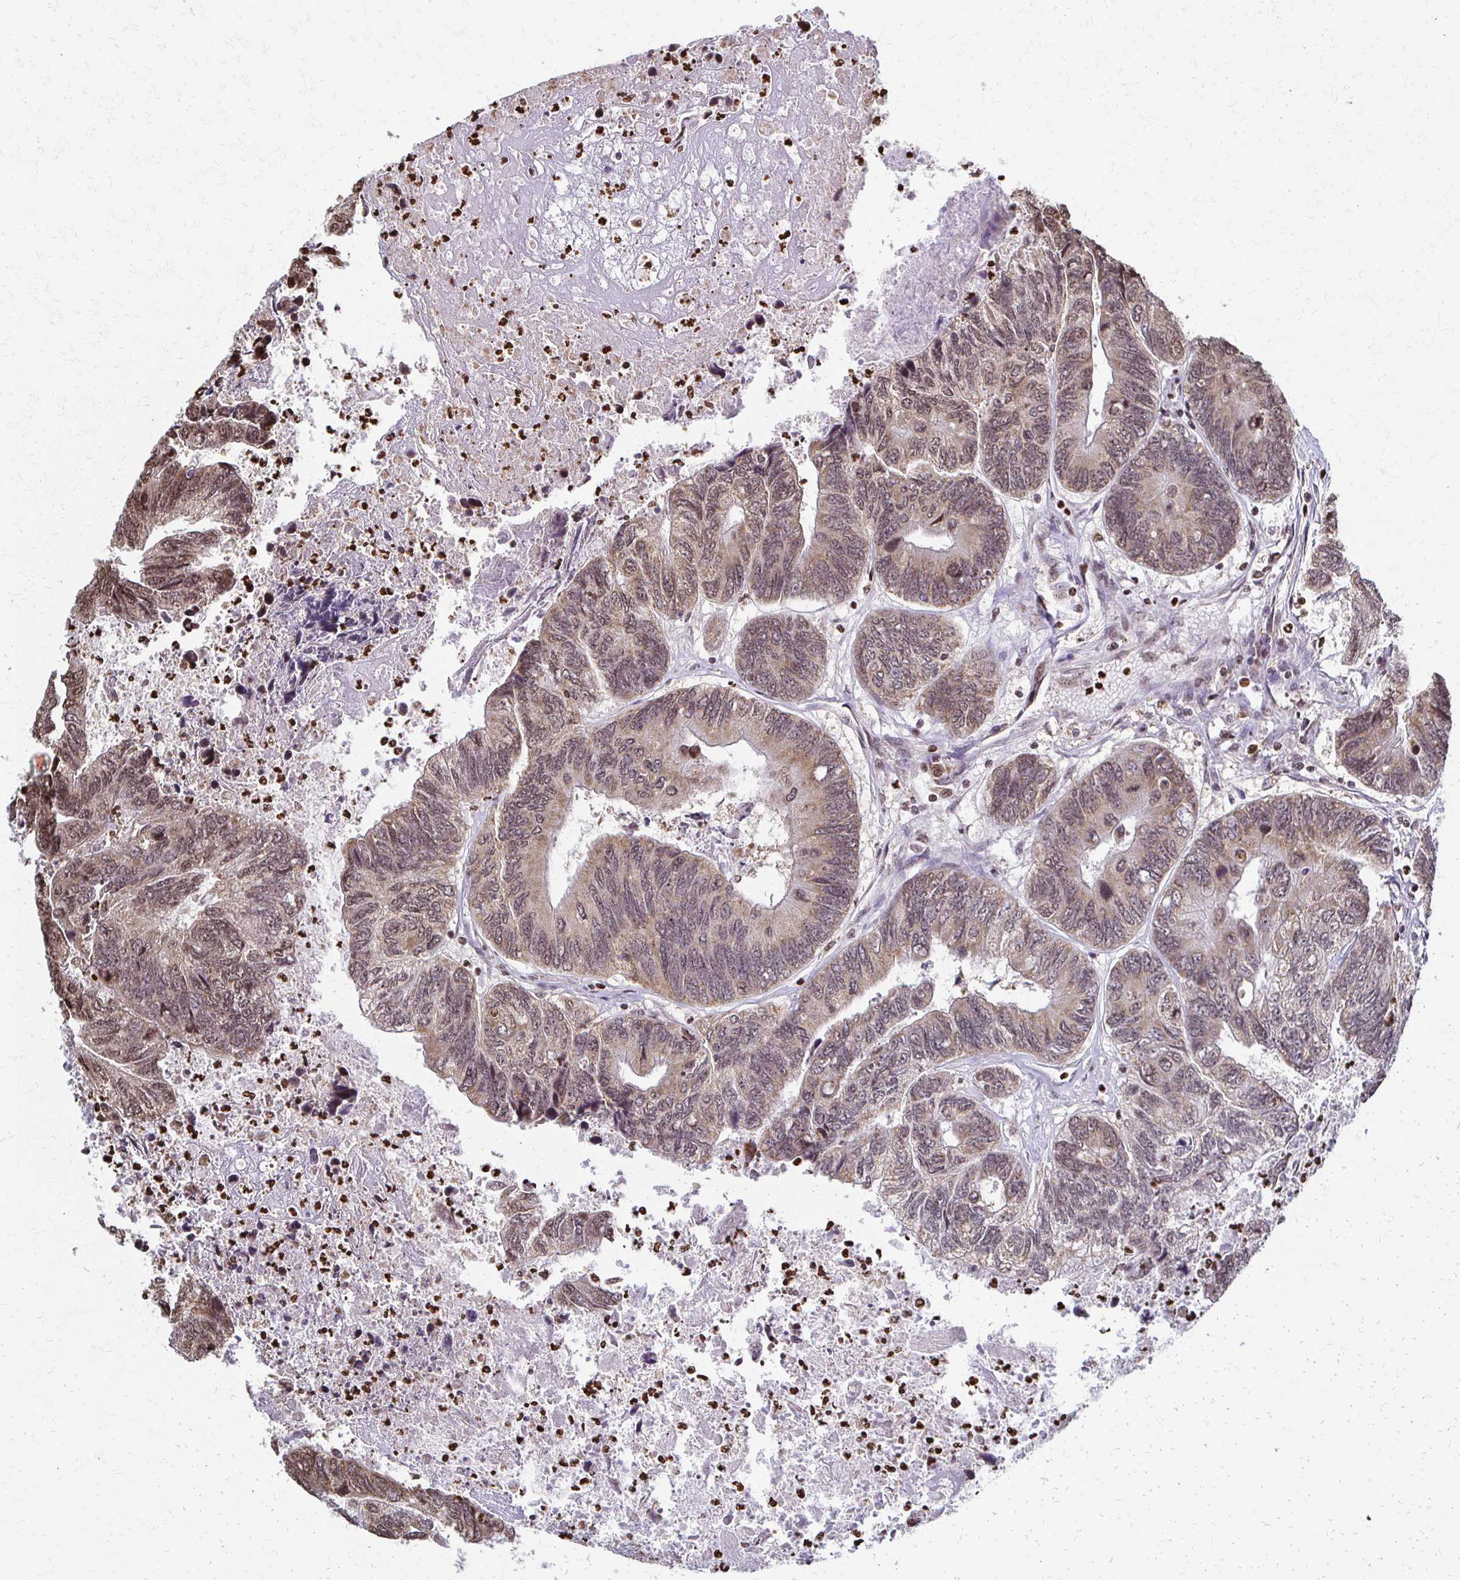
{"staining": {"intensity": "moderate", "quantity": ">75%", "location": "cytoplasmic/membranous,nuclear"}, "tissue": "colorectal cancer", "cell_type": "Tumor cells", "image_type": "cancer", "snomed": [{"axis": "morphology", "description": "Adenocarcinoma, NOS"}, {"axis": "topography", "description": "Colon"}], "caption": "IHC micrograph of adenocarcinoma (colorectal) stained for a protein (brown), which reveals medium levels of moderate cytoplasmic/membranous and nuclear staining in approximately >75% of tumor cells.", "gene": "HOXA9", "patient": {"sex": "female", "age": 67}}